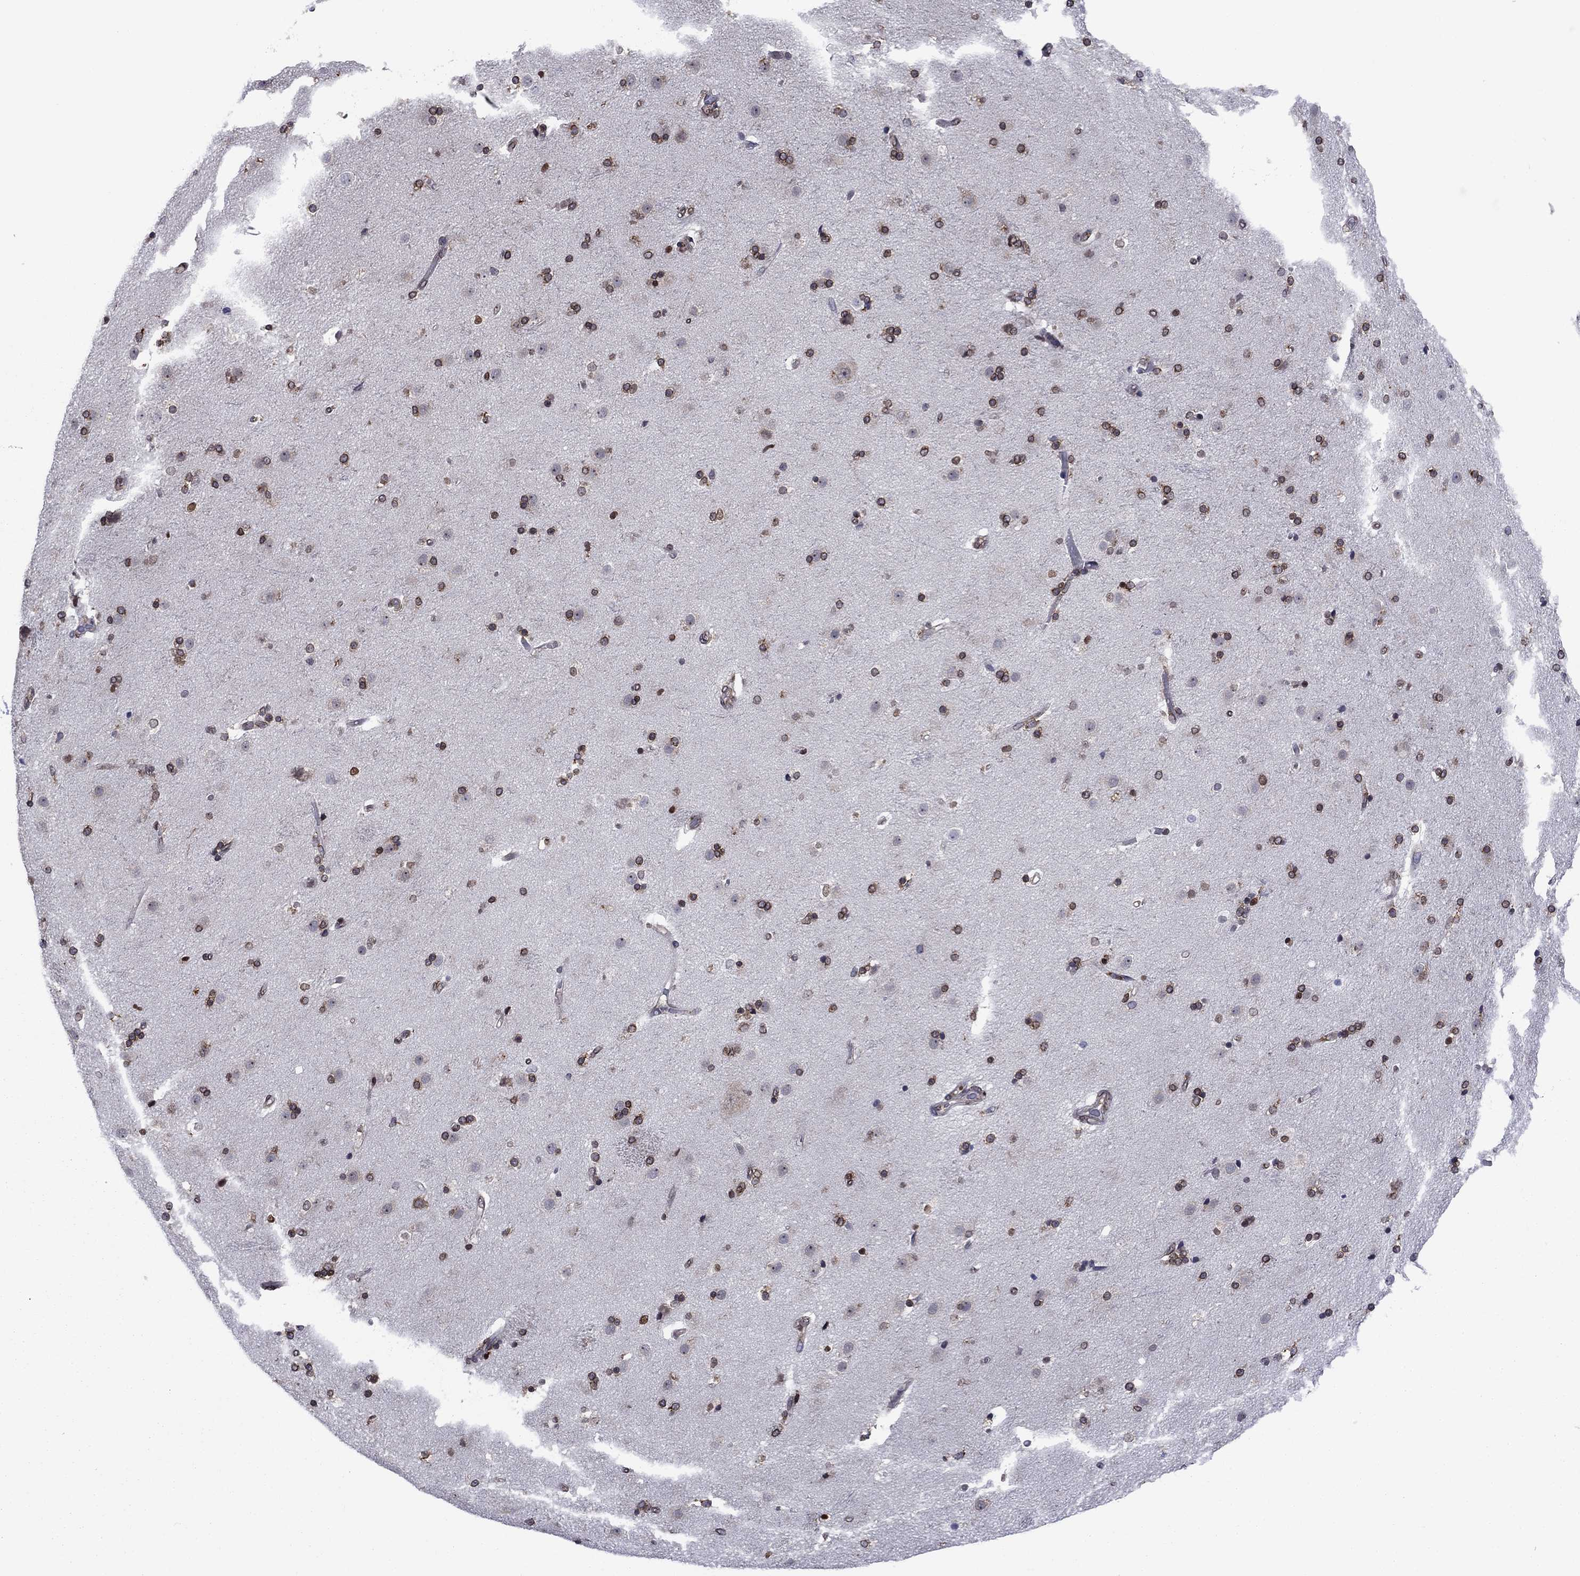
{"staining": {"intensity": "strong", "quantity": "25%-75%", "location": "cytoplasmic/membranous,nuclear"}, "tissue": "caudate", "cell_type": "Glial cells", "image_type": "normal", "snomed": [{"axis": "morphology", "description": "Normal tissue, NOS"}, {"axis": "topography", "description": "Lateral ventricle wall"}], "caption": "Immunohistochemistry of normal human caudate shows high levels of strong cytoplasmic/membranous,nuclear expression in about 25%-75% of glial cells.", "gene": "YBX1", "patient": {"sex": "male", "age": 54}}